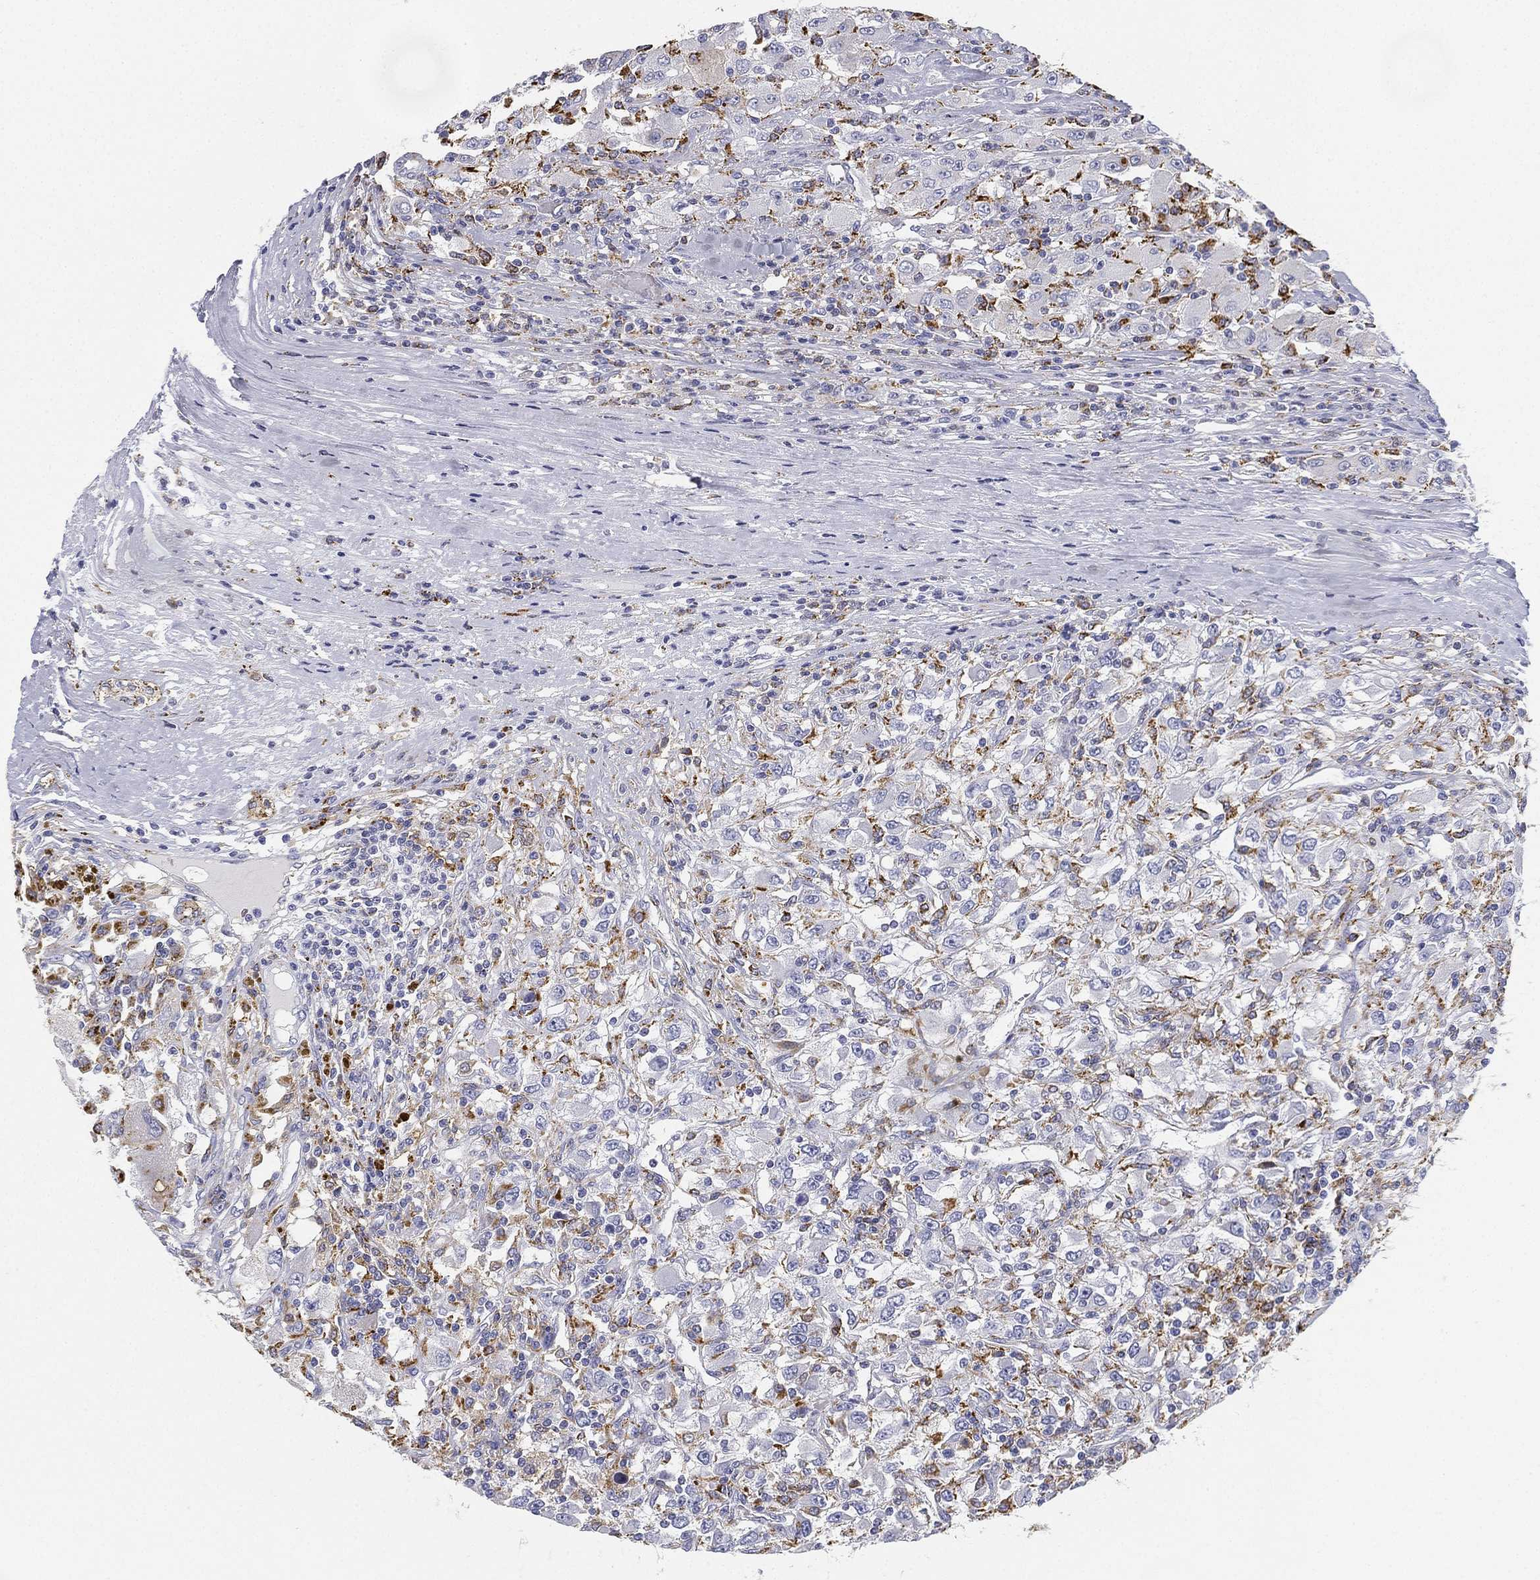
{"staining": {"intensity": "moderate", "quantity": "<25%", "location": "cytoplasmic/membranous"}, "tissue": "renal cancer", "cell_type": "Tumor cells", "image_type": "cancer", "snomed": [{"axis": "morphology", "description": "Adenocarcinoma, NOS"}, {"axis": "topography", "description": "Kidney"}], "caption": "Immunohistochemistry staining of renal cancer, which shows low levels of moderate cytoplasmic/membranous staining in approximately <25% of tumor cells indicating moderate cytoplasmic/membranous protein positivity. The staining was performed using DAB (brown) for protein detection and nuclei were counterstained in hematoxylin (blue).", "gene": "NPC2", "patient": {"sex": "female", "age": 67}}